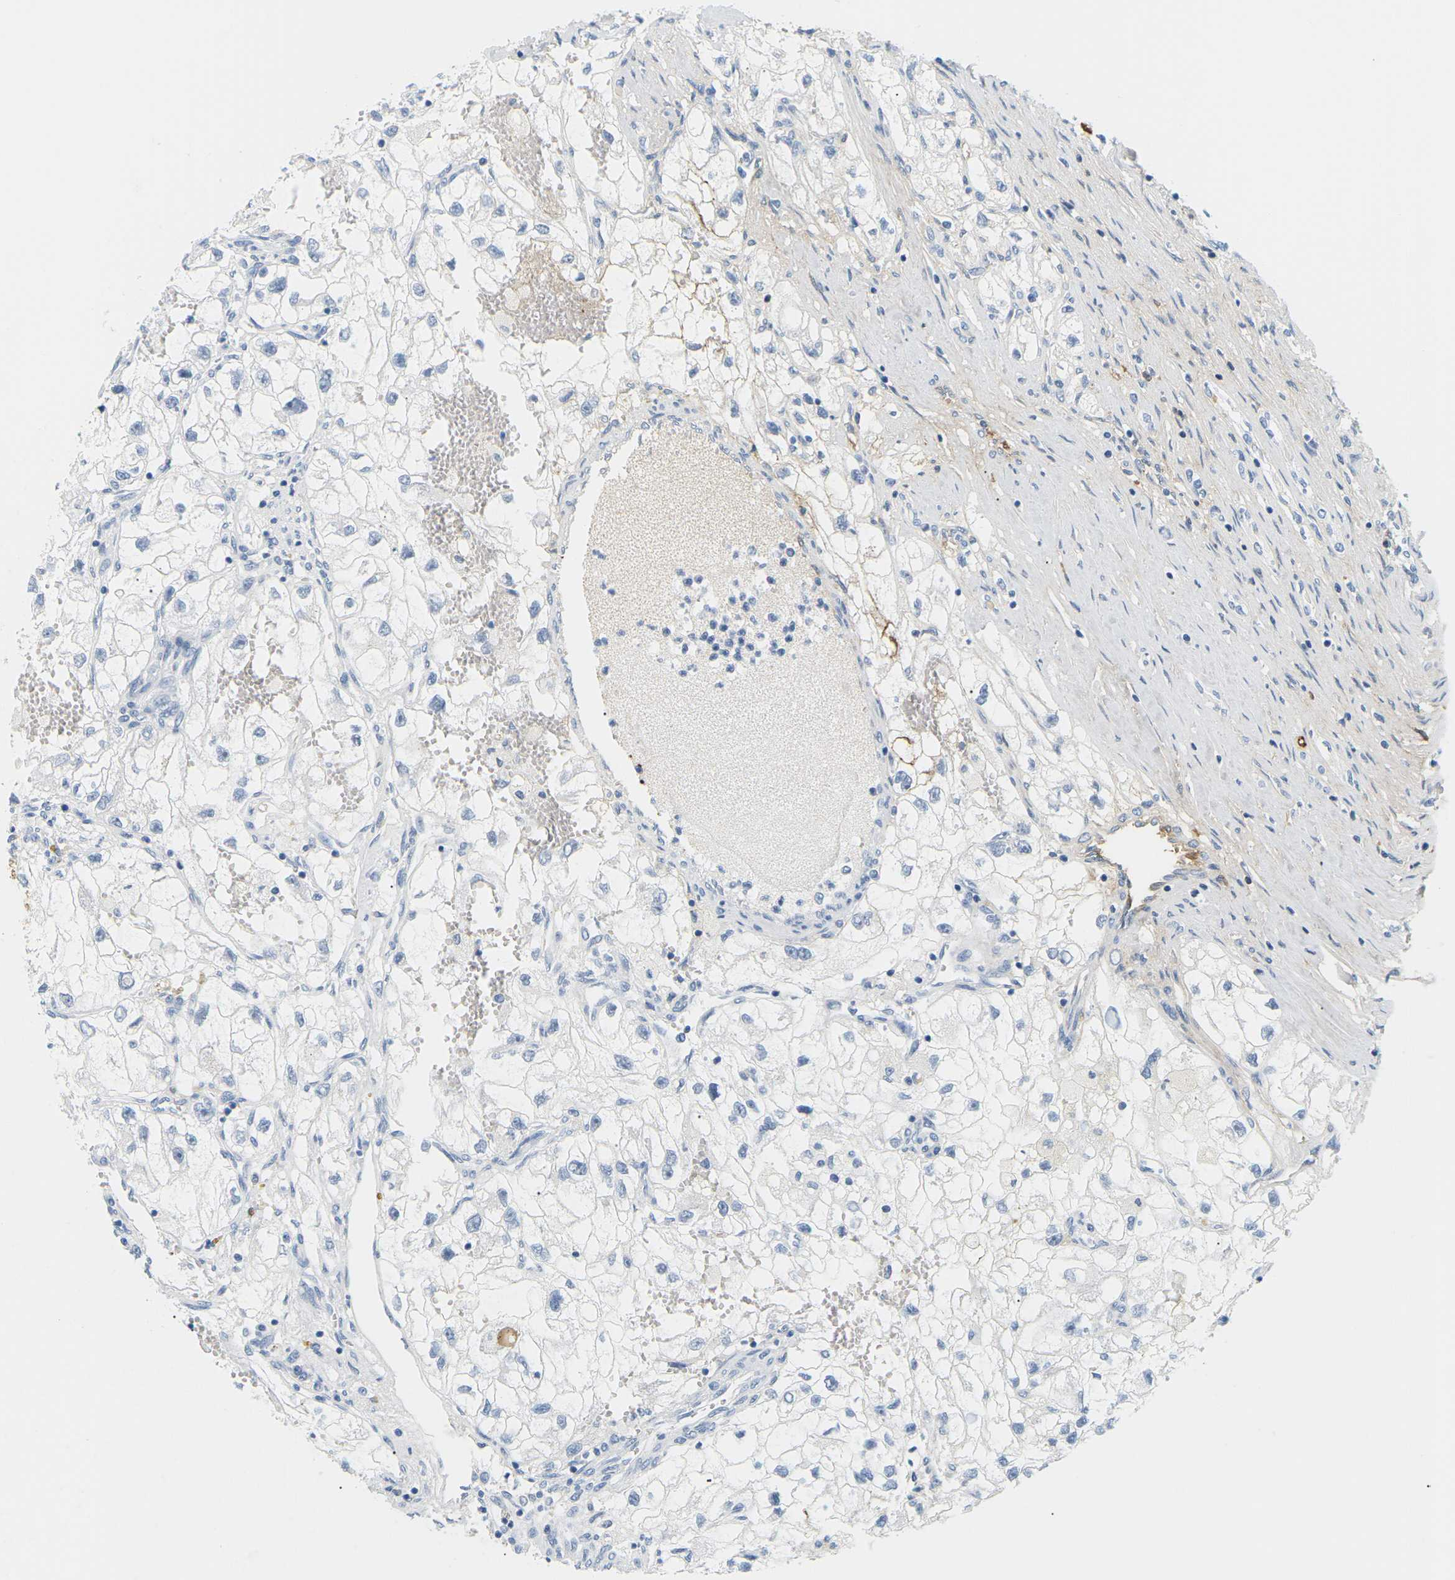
{"staining": {"intensity": "negative", "quantity": "none", "location": "none"}, "tissue": "renal cancer", "cell_type": "Tumor cells", "image_type": "cancer", "snomed": [{"axis": "morphology", "description": "Adenocarcinoma, NOS"}, {"axis": "topography", "description": "Kidney"}], "caption": "DAB (3,3'-diaminobenzidine) immunohistochemical staining of renal adenocarcinoma demonstrates no significant staining in tumor cells. (Immunohistochemistry (ihc), brightfield microscopy, high magnification).", "gene": "APOB", "patient": {"sex": "female", "age": 70}}